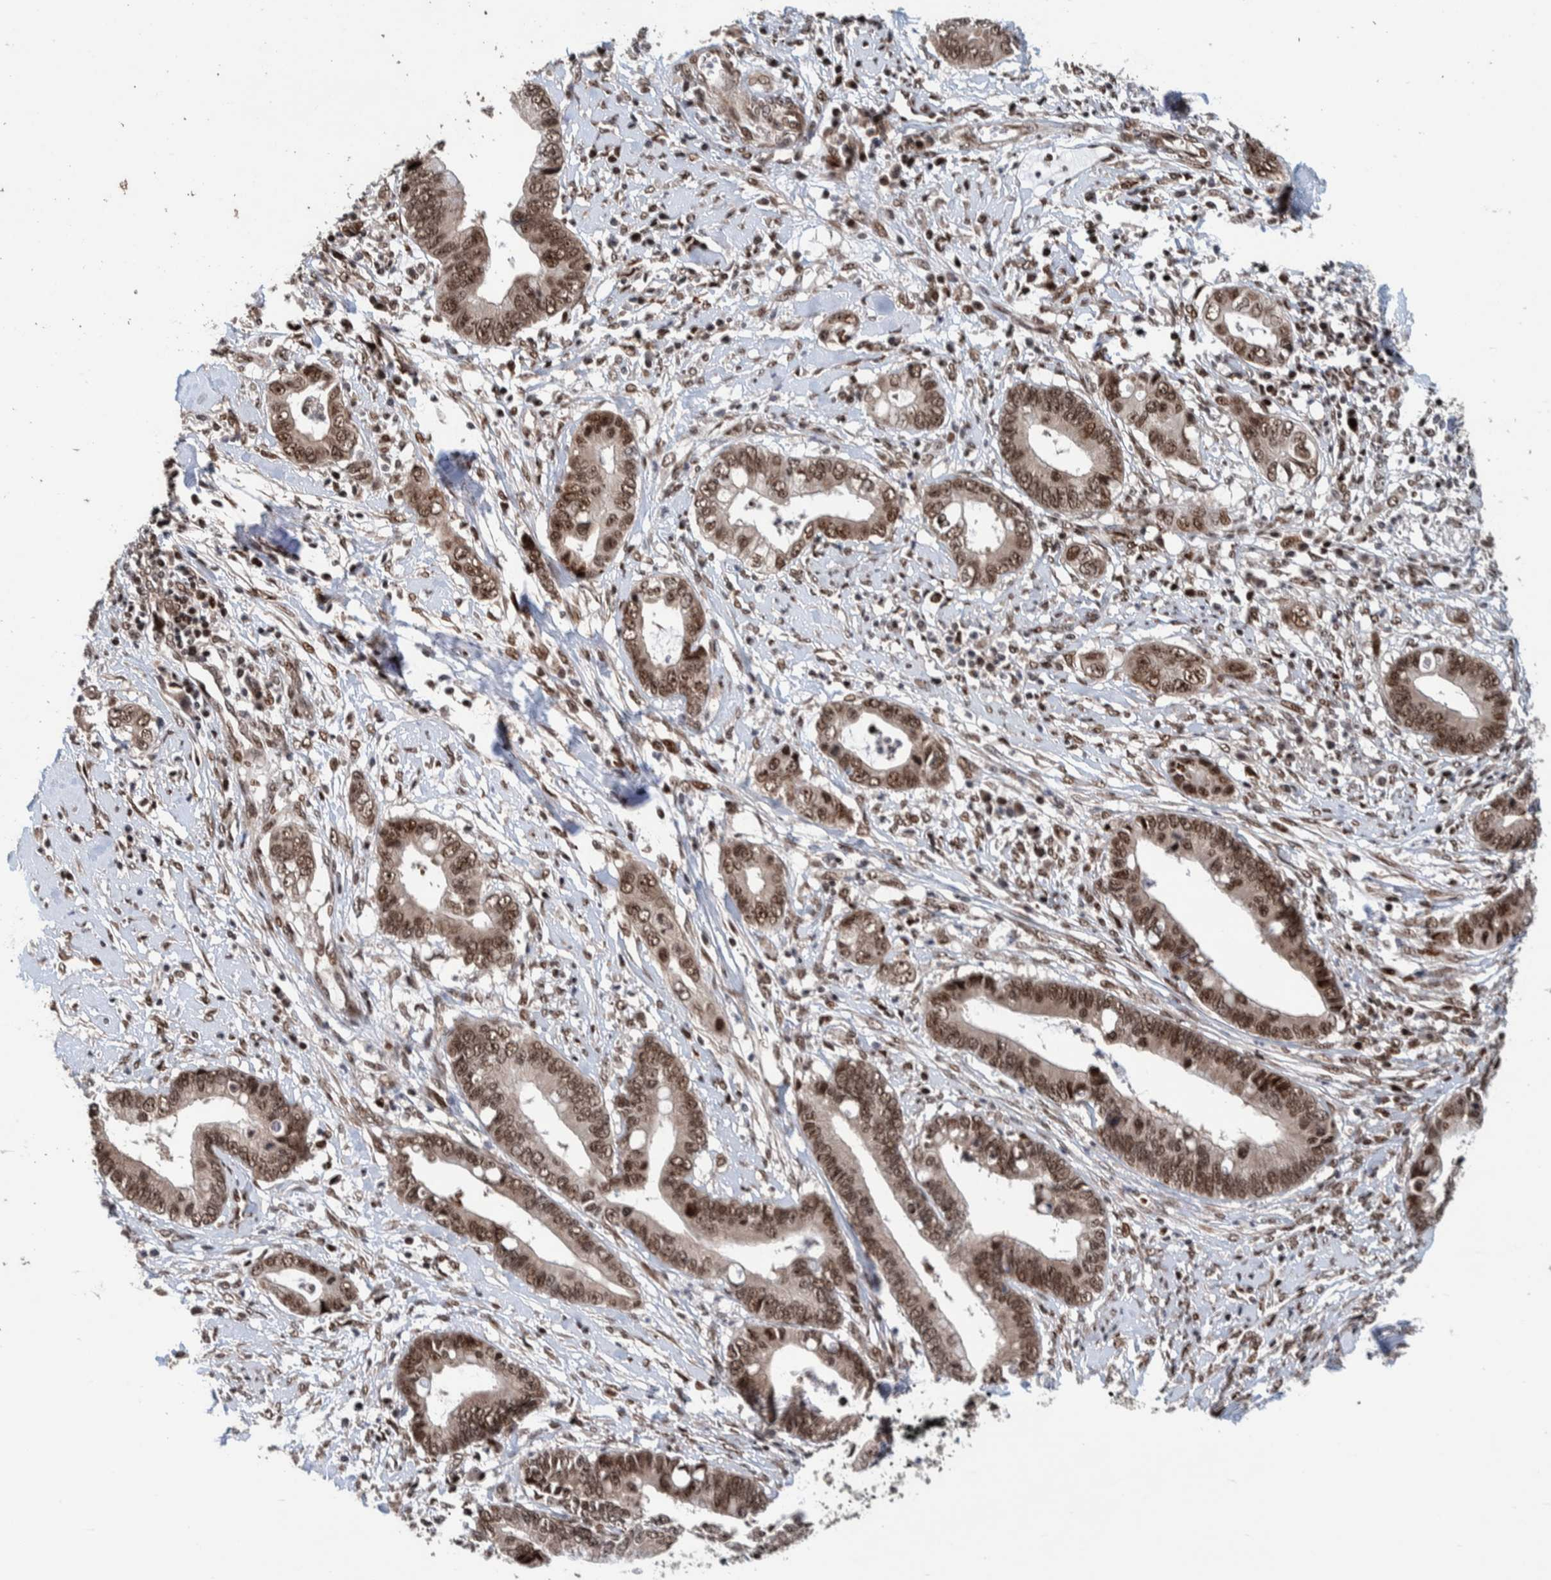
{"staining": {"intensity": "moderate", "quantity": ">75%", "location": "nuclear"}, "tissue": "cervical cancer", "cell_type": "Tumor cells", "image_type": "cancer", "snomed": [{"axis": "morphology", "description": "Adenocarcinoma, NOS"}, {"axis": "topography", "description": "Cervix"}], "caption": "Cervical cancer (adenocarcinoma) stained with DAB (3,3'-diaminobenzidine) immunohistochemistry (IHC) reveals medium levels of moderate nuclear expression in approximately >75% of tumor cells.", "gene": "CHD4", "patient": {"sex": "female", "age": 44}}